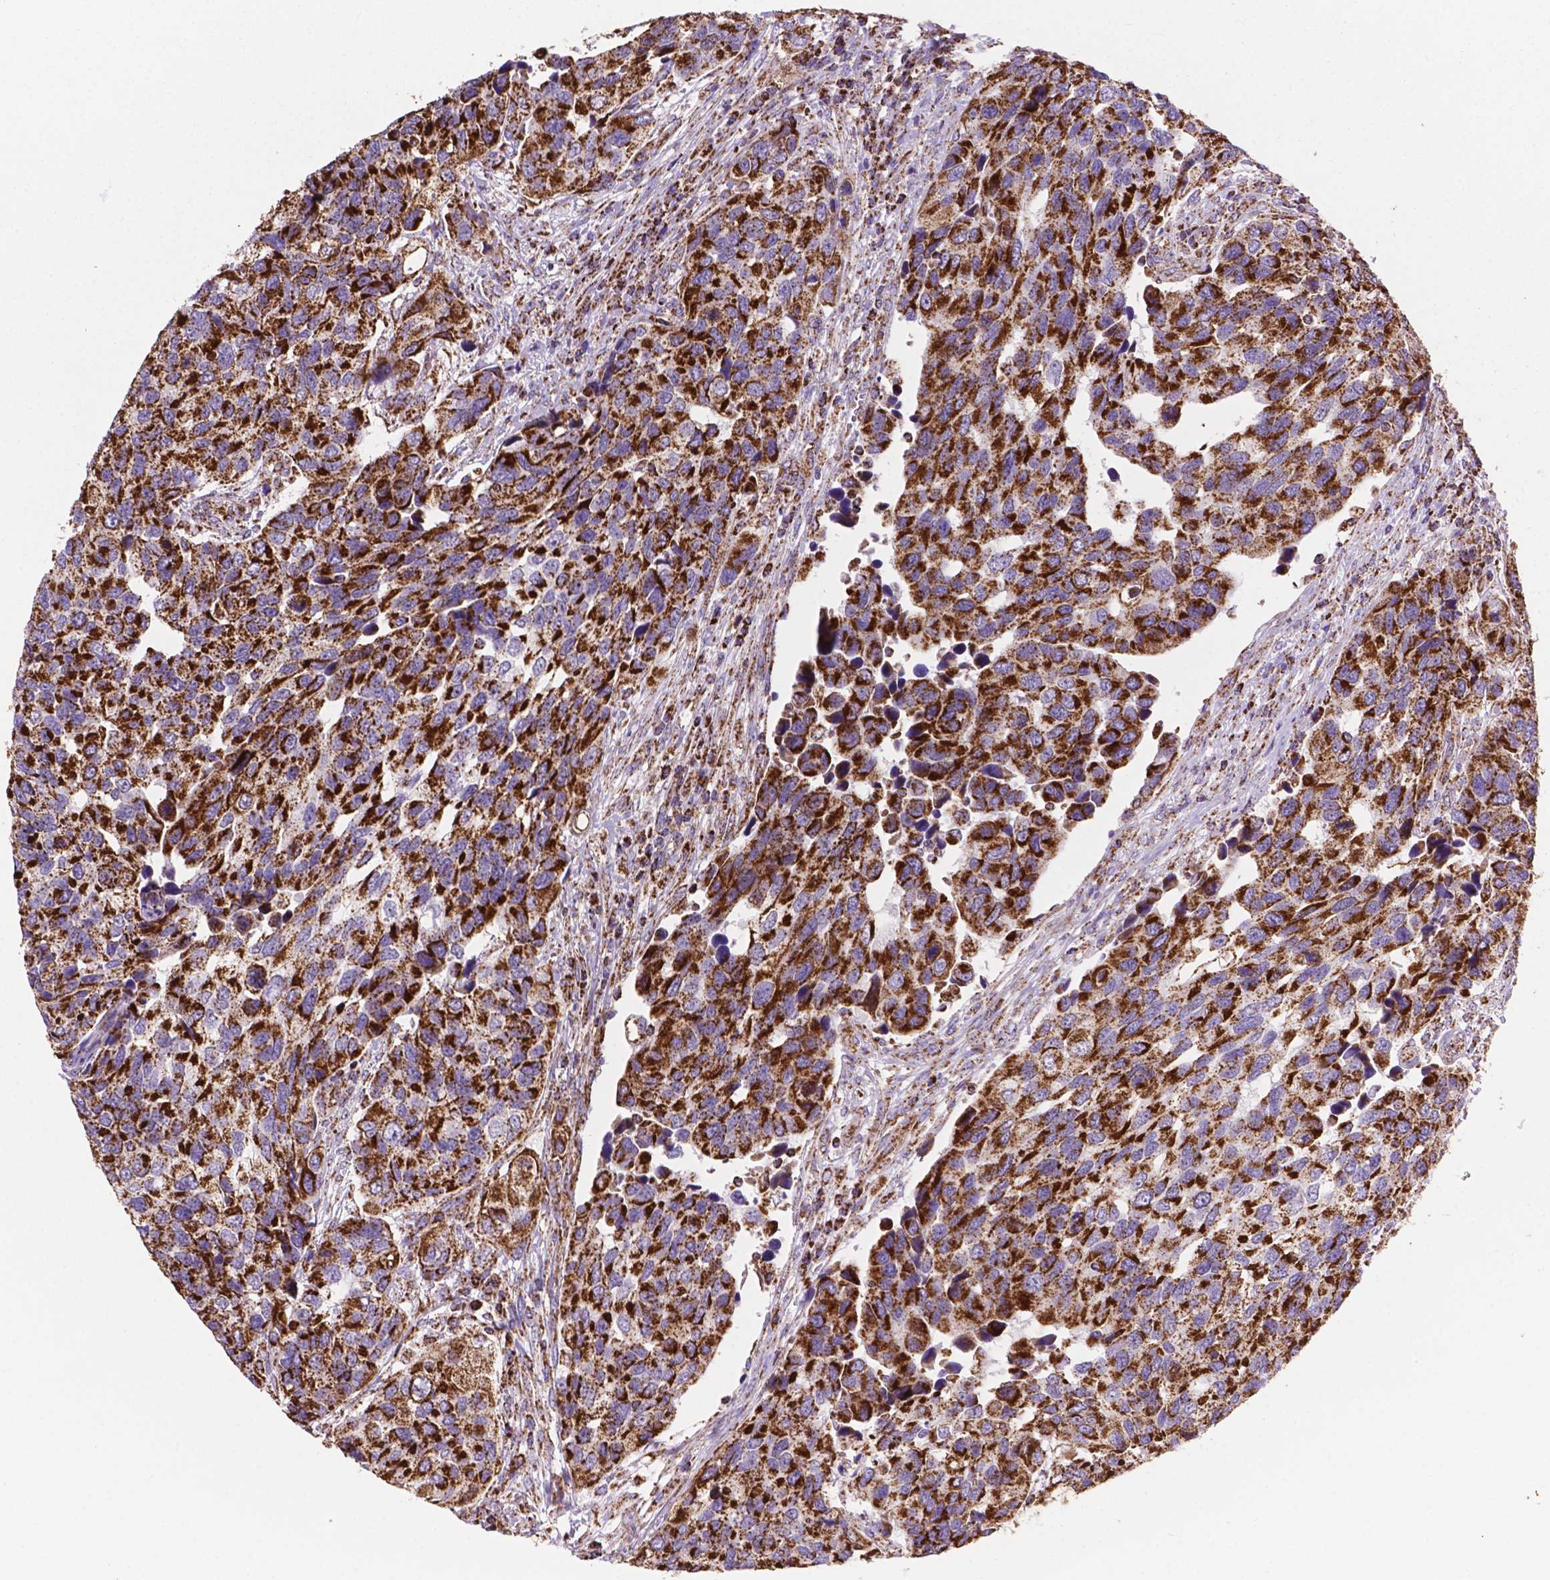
{"staining": {"intensity": "strong", "quantity": ">75%", "location": "cytoplasmic/membranous"}, "tissue": "urothelial cancer", "cell_type": "Tumor cells", "image_type": "cancer", "snomed": [{"axis": "morphology", "description": "Urothelial carcinoma, High grade"}, {"axis": "topography", "description": "Urinary bladder"}], "caption": "Protein staining by IHC reveals strong cytoplasmic/membranous expression in approximately >75% of tumor cells in urothelial cancer. The protein is shown in brown color, while the nuclei are stained blue.", "gene": "HSPD1", "patient": {"sex": "male", "age": 60}}